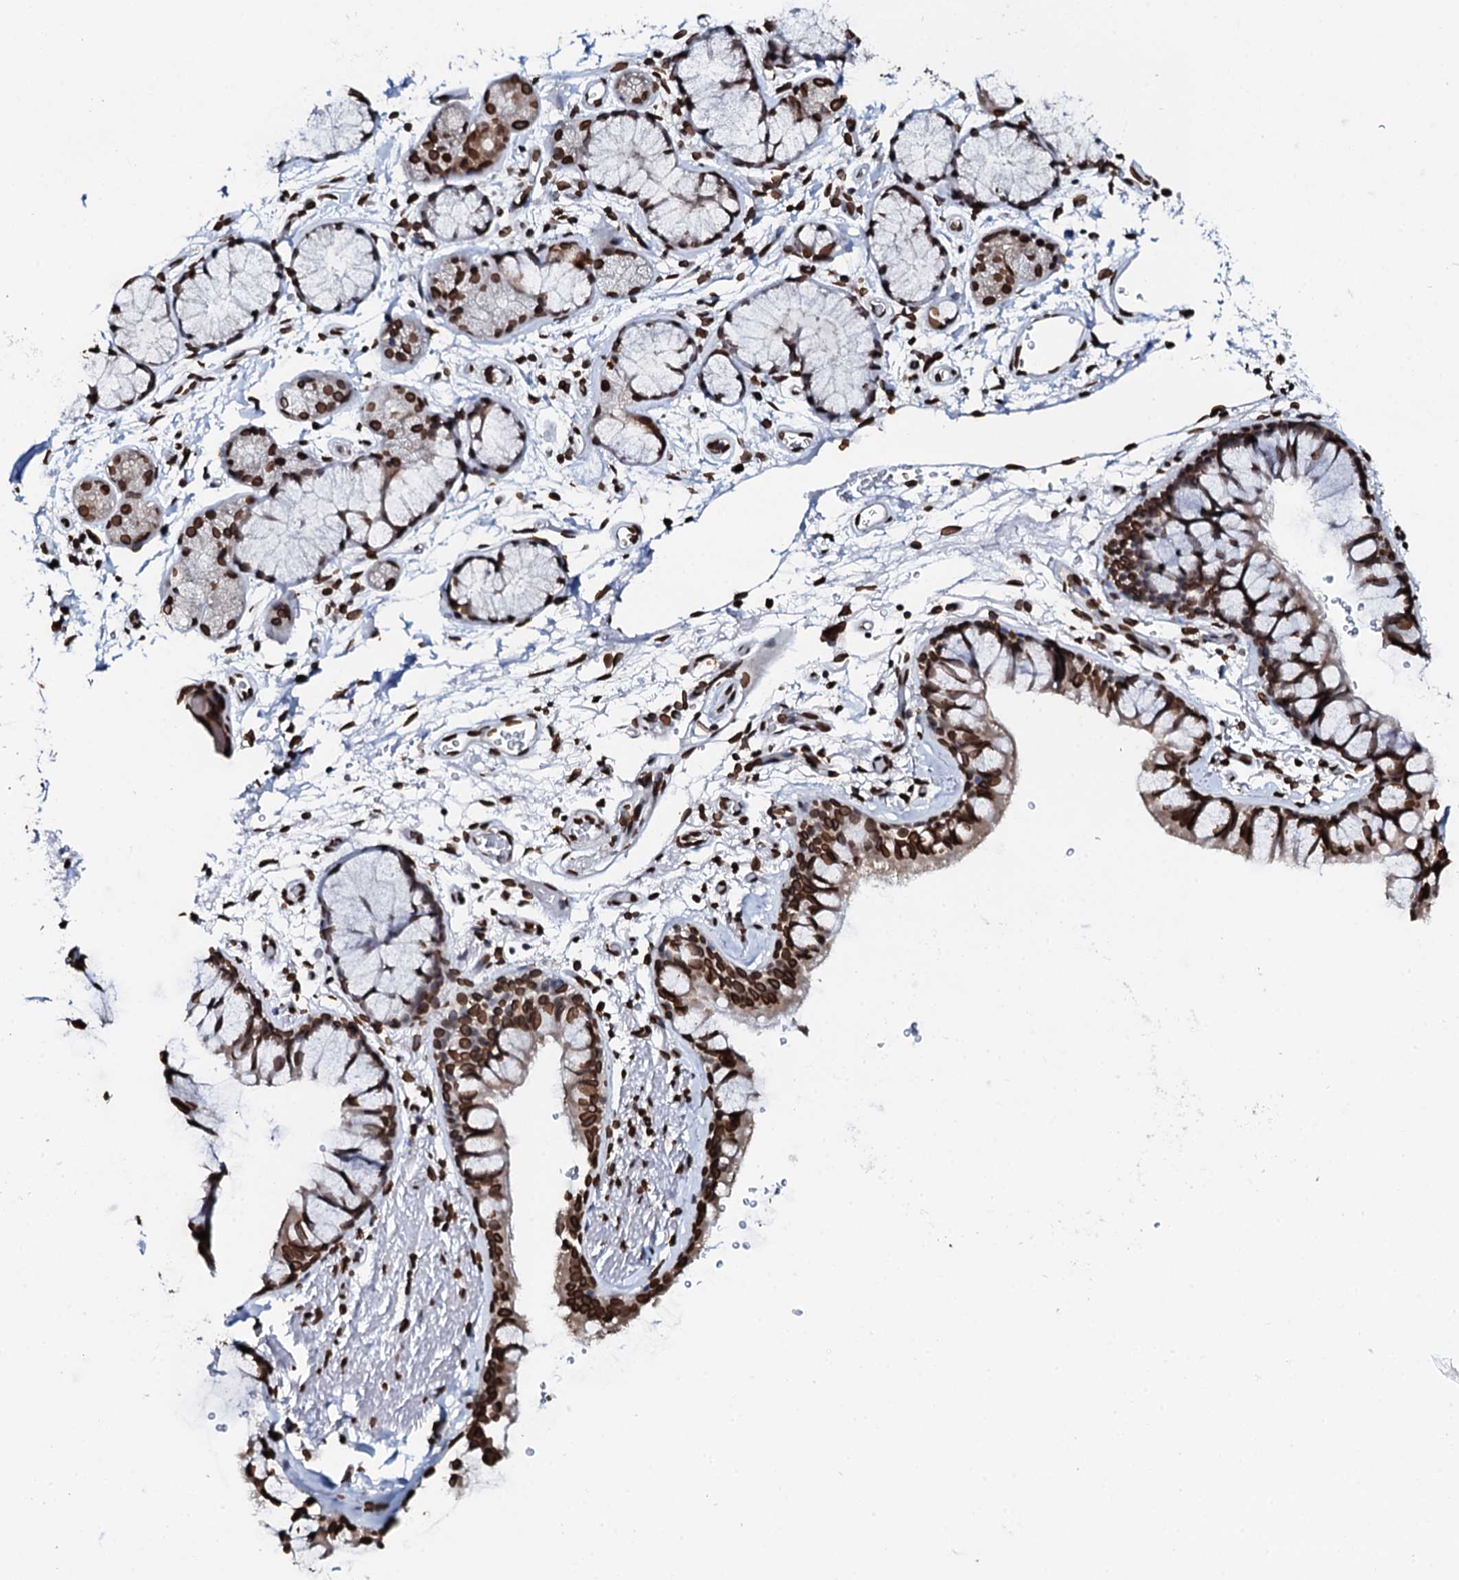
{"staining": {"intensity": "strong", "quantity": ">75%", "location": "nuclear"}, "tissue": "bronchus", "cell_type": "Respiratory epithelial cells", "image_type": "normal", "snomed": [{"axis": "morphology", "description": "Normal tissue, NOS"}, {"axis": "topography", "description": "Bronchus"}], "caption": "The histopathology image reveals immunohistochemical staining of normal bronchus. There is strong nuclear staining is seen in approximately >75% of respiratory epithelial cells. The protein is shown in brown color, while the nuclei are stained blue.", "gene": "KATNAL2", "patient": {"sex": "male", "age": 65}}